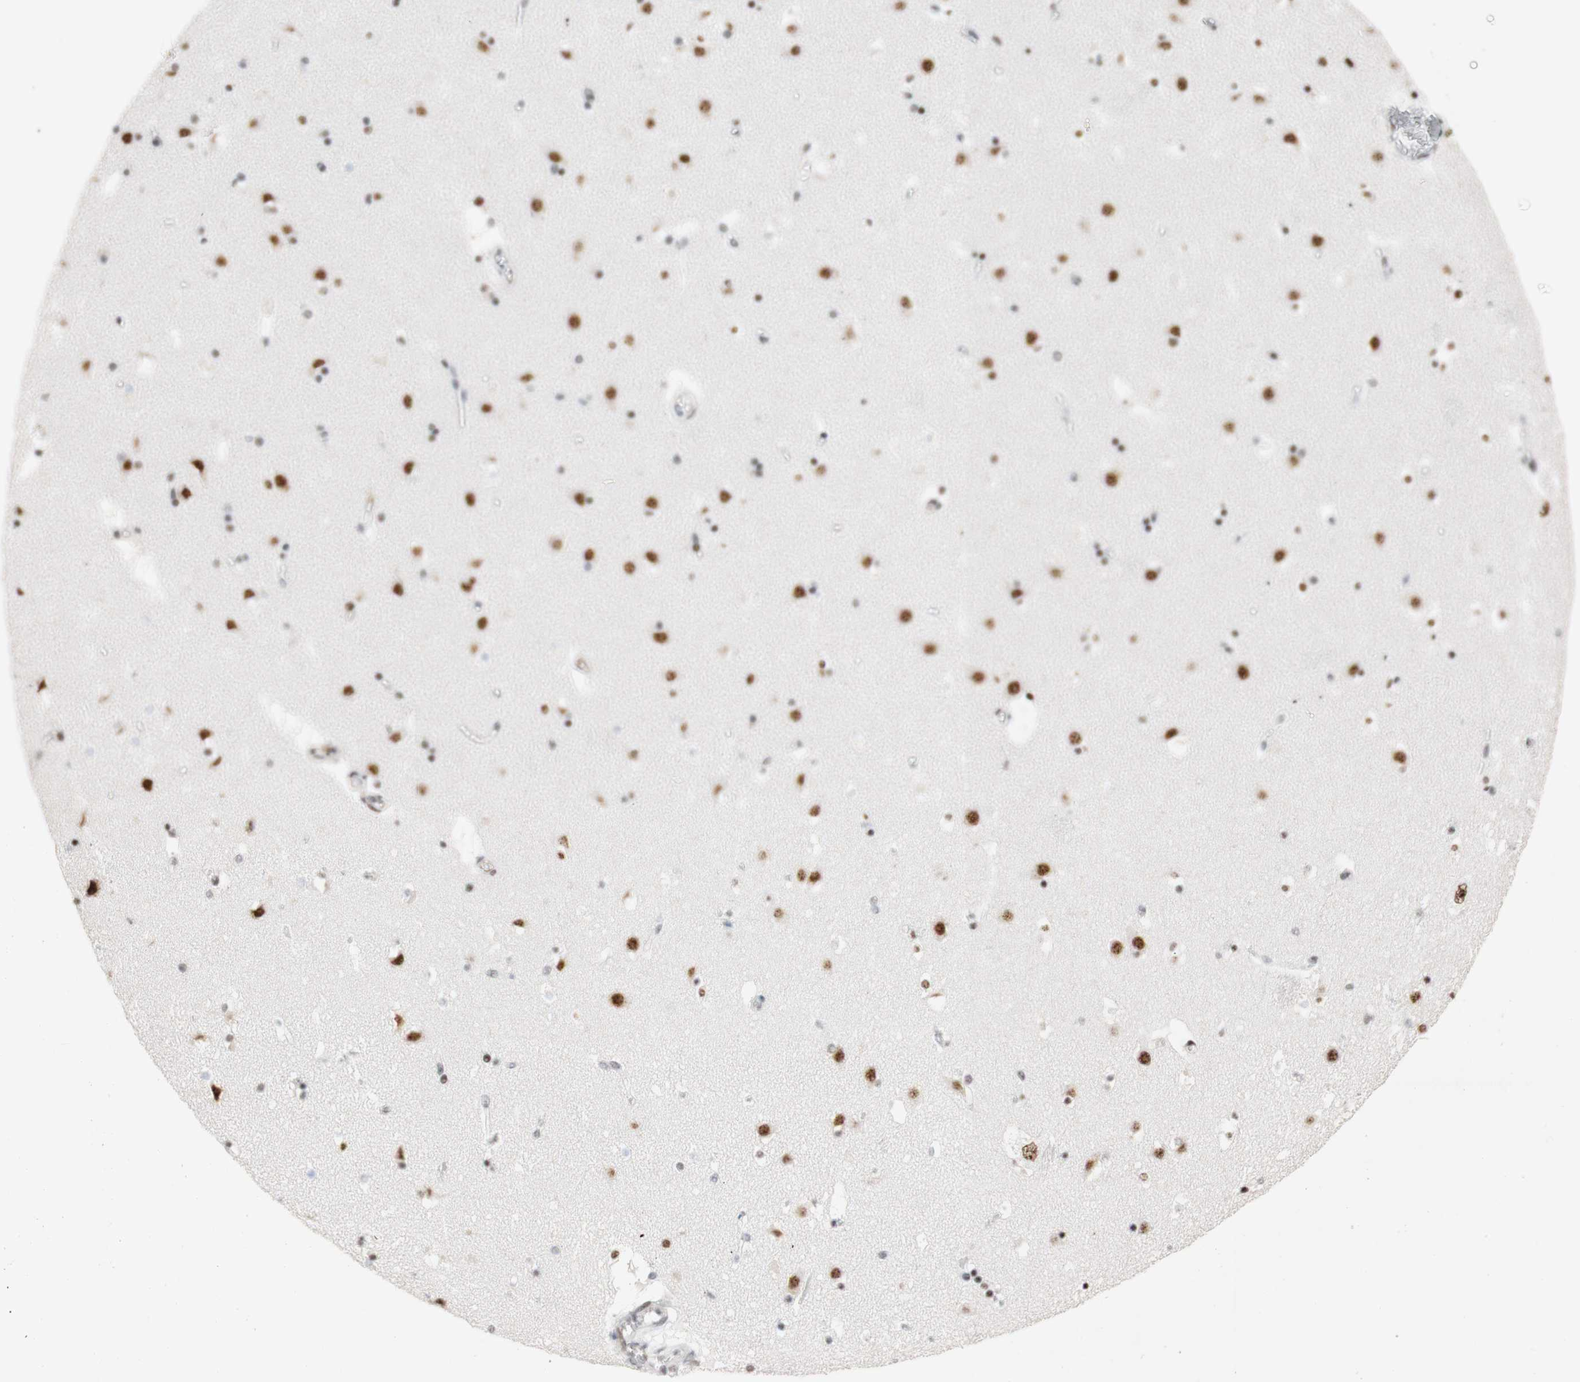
{"staining": {"intensity": "strong", "quantity": ">75%", "location": "nuclear"}, "tissue": "caudate", "cell_type": "Glial cells", "image_type": "normal", "snomed": [{"axis": "morphology", "description": "Normal tissue, NOS"}, {"axis": "topography", "description": "Lateral ventricle wall"}], "caption": "High-magnification brightfield microscopy of normal caudate stained with DAB (brown) and counterstained with hematoxylin (blue). glial cells exhibit strong nuclear positivity is seen in approximately>75% of cells.", "gene": "SAP18", "patient": {"sex": "male", "age": 45}}